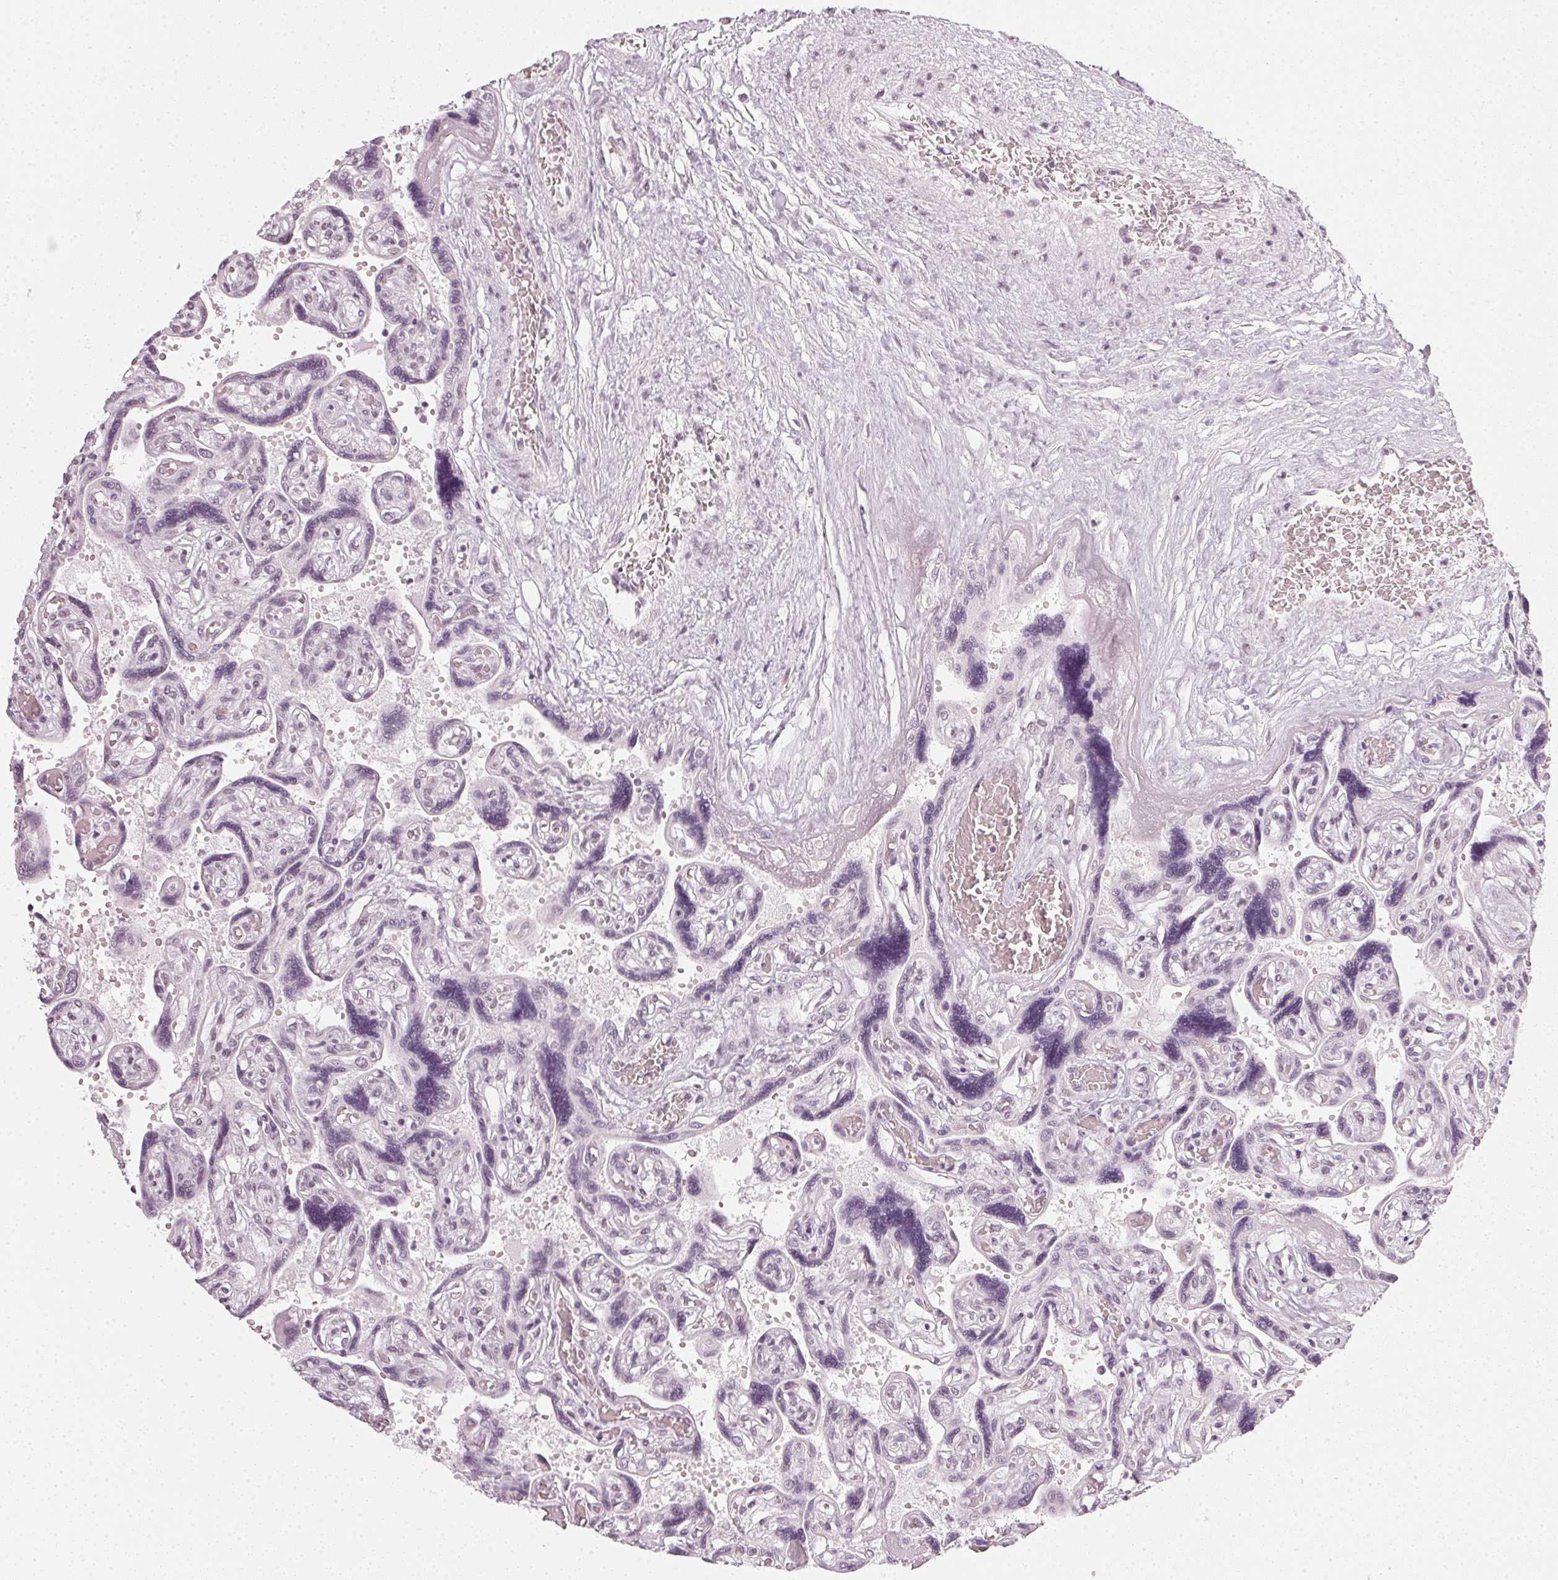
{"staining": {"intensity": "weak", "quantity": ">75%", "location": "nuclear"}, "tissue": "placenta", "cell_type": "Decidual cells", "image_type": "normal", "snomed": [{"axis": "morphology", "description": "Normal tissue, NOS"}, {"axis": "topography", "description": "Placenta"}], "caption": "A photomicrograph showing weak nuclear positivity in about >75% of decidual cells in benign placenta, as visualized by brown immunohistochemical staining.", "gene": "DNAJC6", "patient": {"sex": "female", "age": 32}}